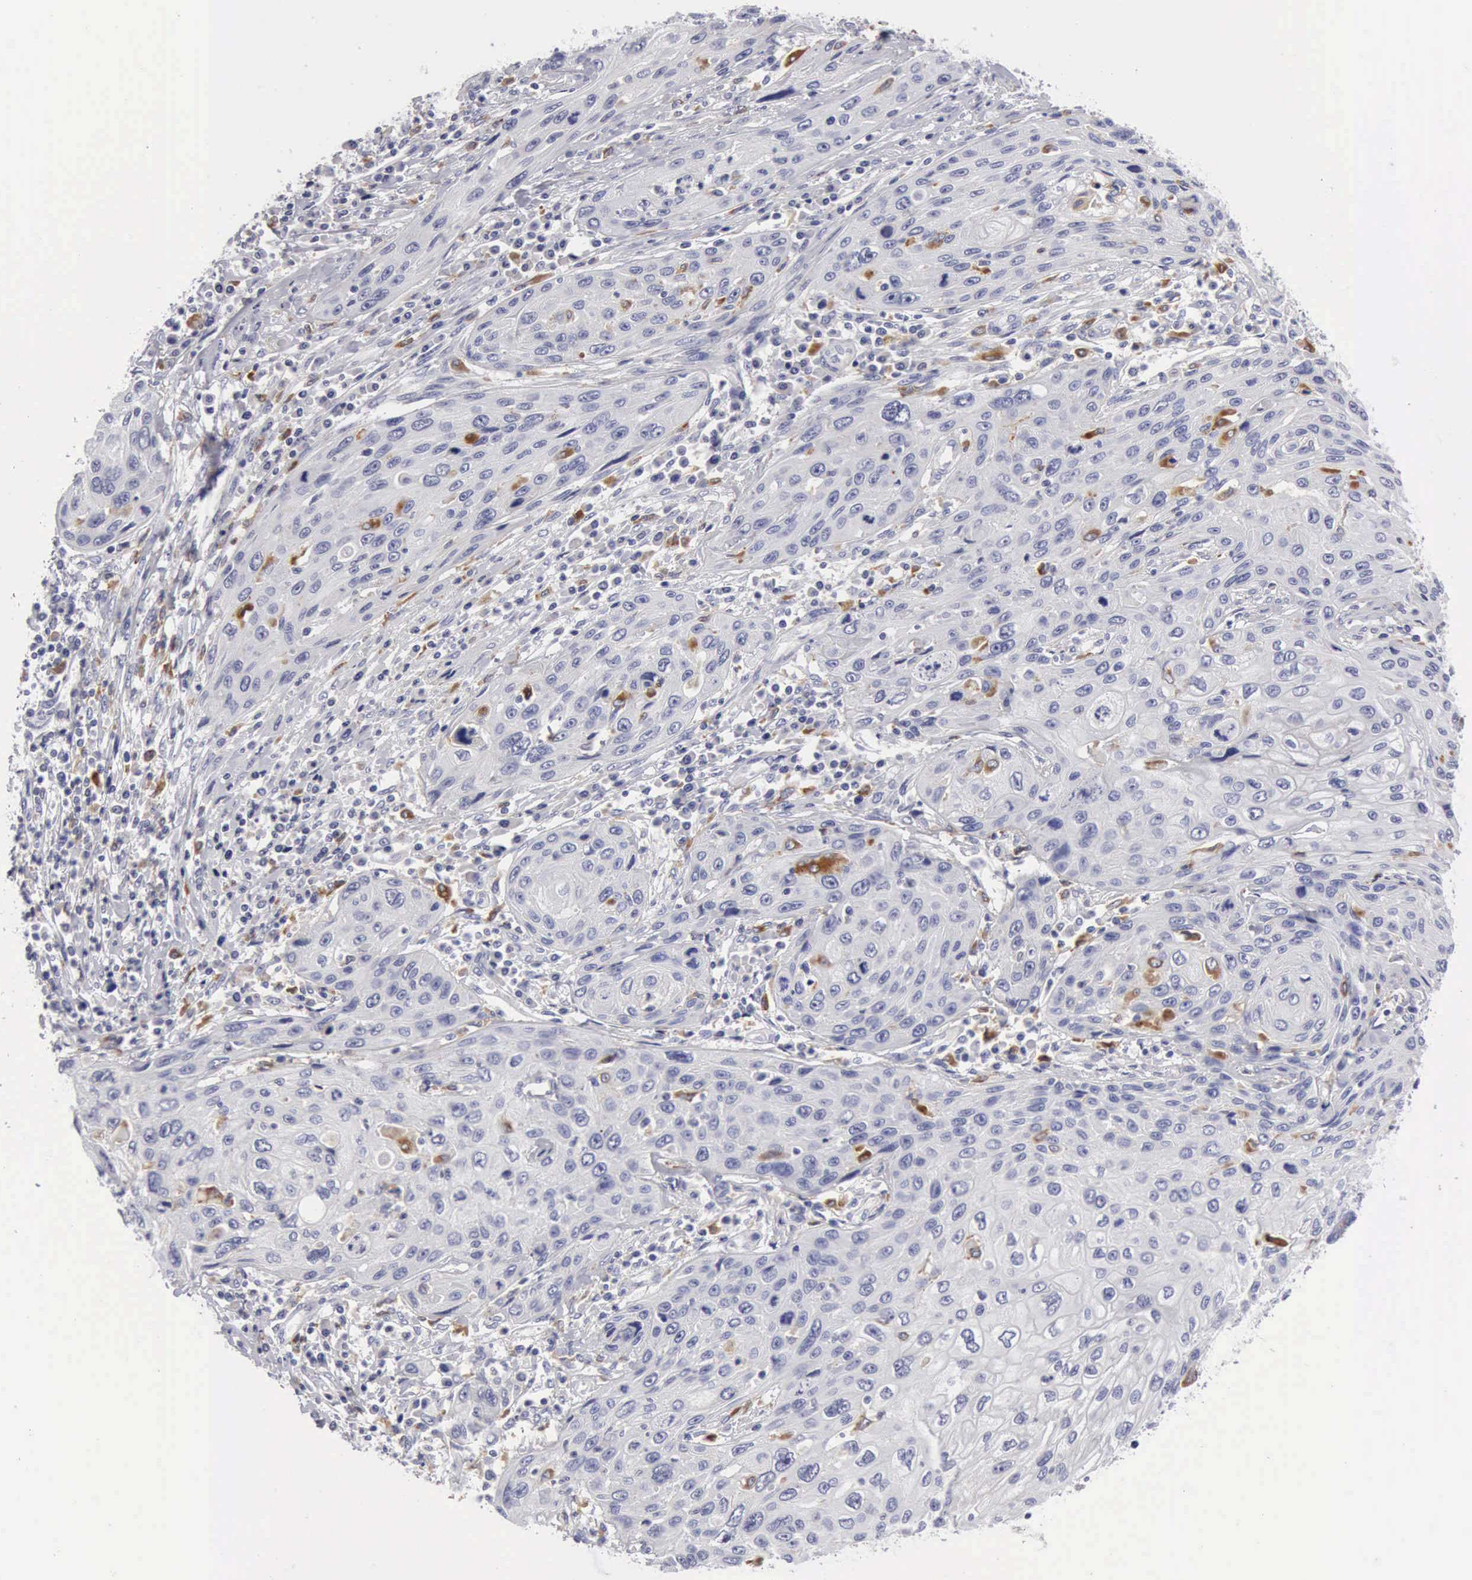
{"staining": {"intensity": "moderate", "quantity": "<25%", "location": "cytoplasmic/membranous"}, "tissue": "cervical cancer", "cell_type": "Tumor cells", "image_type": "cancer", "snomed": [{"axis": "morphology", "description": "Squamous cell carcinoma, NOS"}, {"axis": "topography", "description": "Cervix"}], "caption": "High-power microscopy captured an immunohistochemistry micrograph of squamous cell carcinoma (cervical), revealing moderate cytoplasmic/membranous staining in approximately <25% of tumor cells. (brown staining indicates protein expression, while blue staining denotes nuclei).", "gene": "CTSS", "patient": {"sex": "female", "age": 32}}